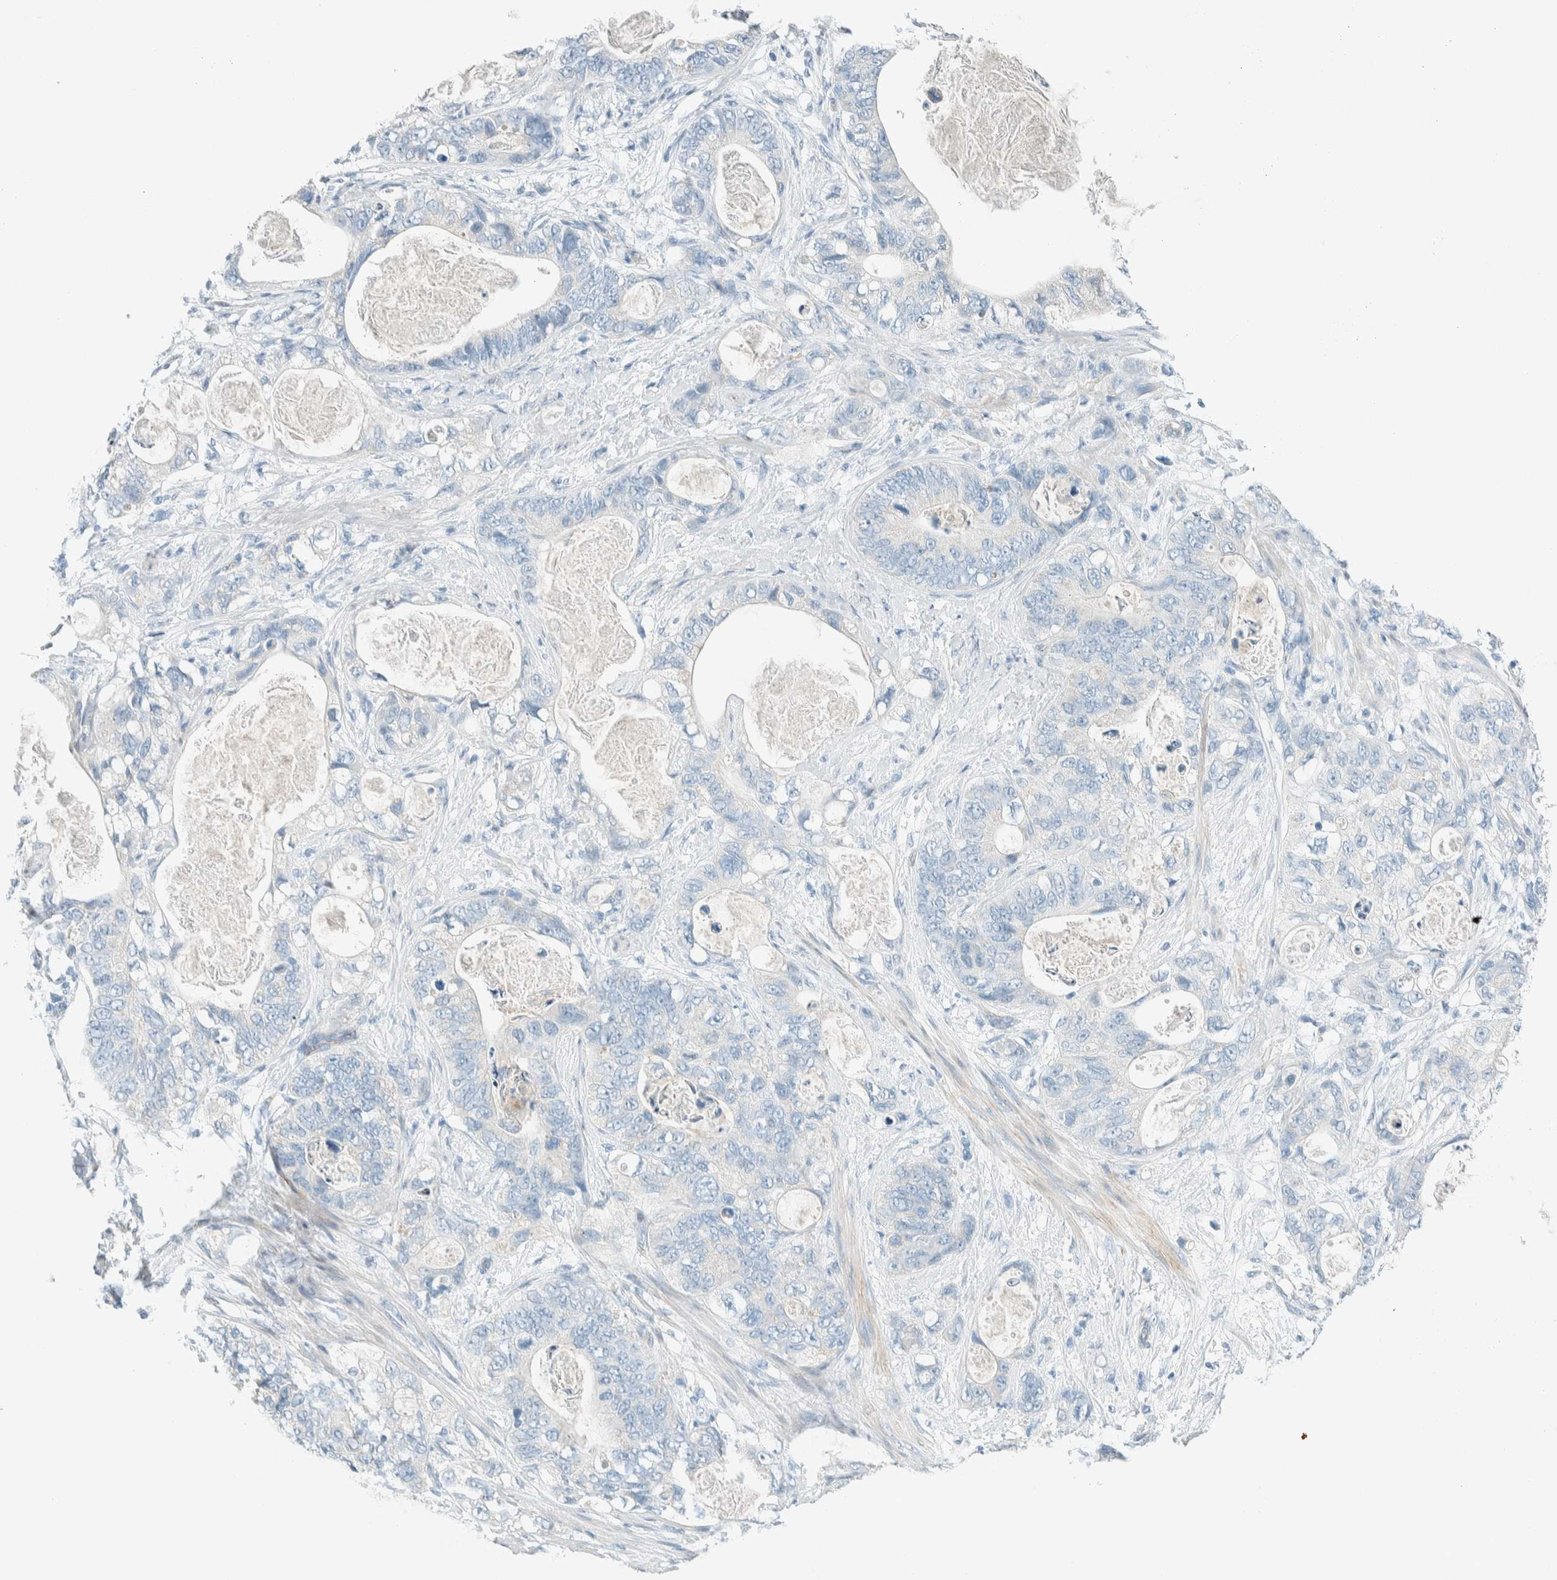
{"staining": {"intensity": "negative", "quantity": "none", "location": "none"}, "tissue": "stomach cancer", "cell_type": "Tumor cells", "image_type": "cancer", "snomed": [{"axis": "morphology", "description": "Normal tissue, NOS"}, {"axis": "morphology", "description": "Adenocarcinoma, NOS"}, {"axis": "topography", "description": "Stomach"}], "caption": "Immunohistochemistry (IHC) of human stomach adenocarcinoma shows no positivity in tumor cells.", "gene": "SLFN12", "patient": {"sex": "female", "age": 89}}